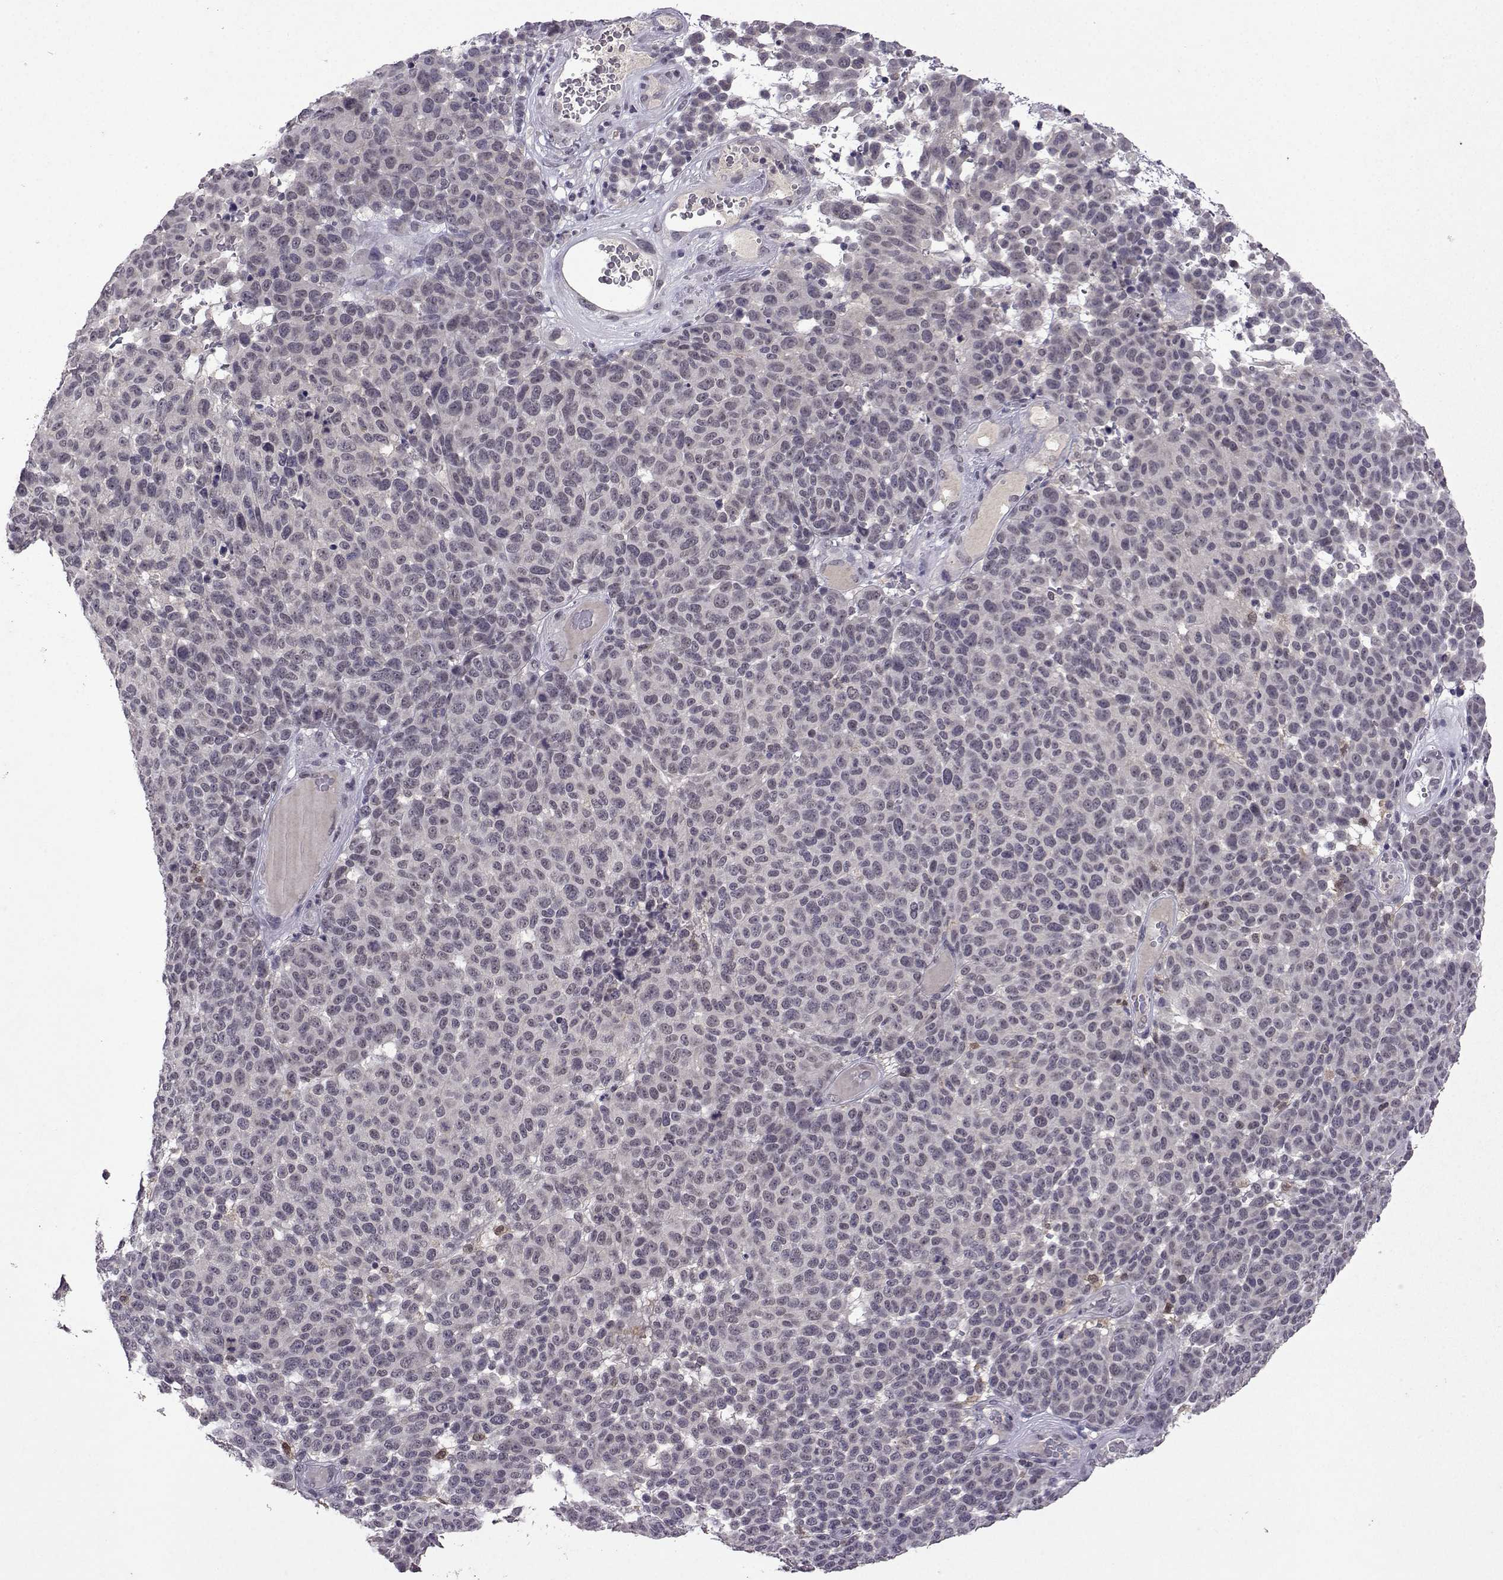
{"staining": {"intensity": "negative", "quantity": "none", "location": "none"}, "tissue": "melanoma", "cell_type": "Tumor cells", "image_type": "cancer", "snomed": [{"axis": "morphology", "description": "Malignant melanoma, NOS"}, {"axis": "topography", "description": "Skin"}], "caption": "Histopathology image shows no significant protein staining in tumor cells of melanoma.", "gene": "CCL28", "patient": {"sex": "male", "age": 59}}